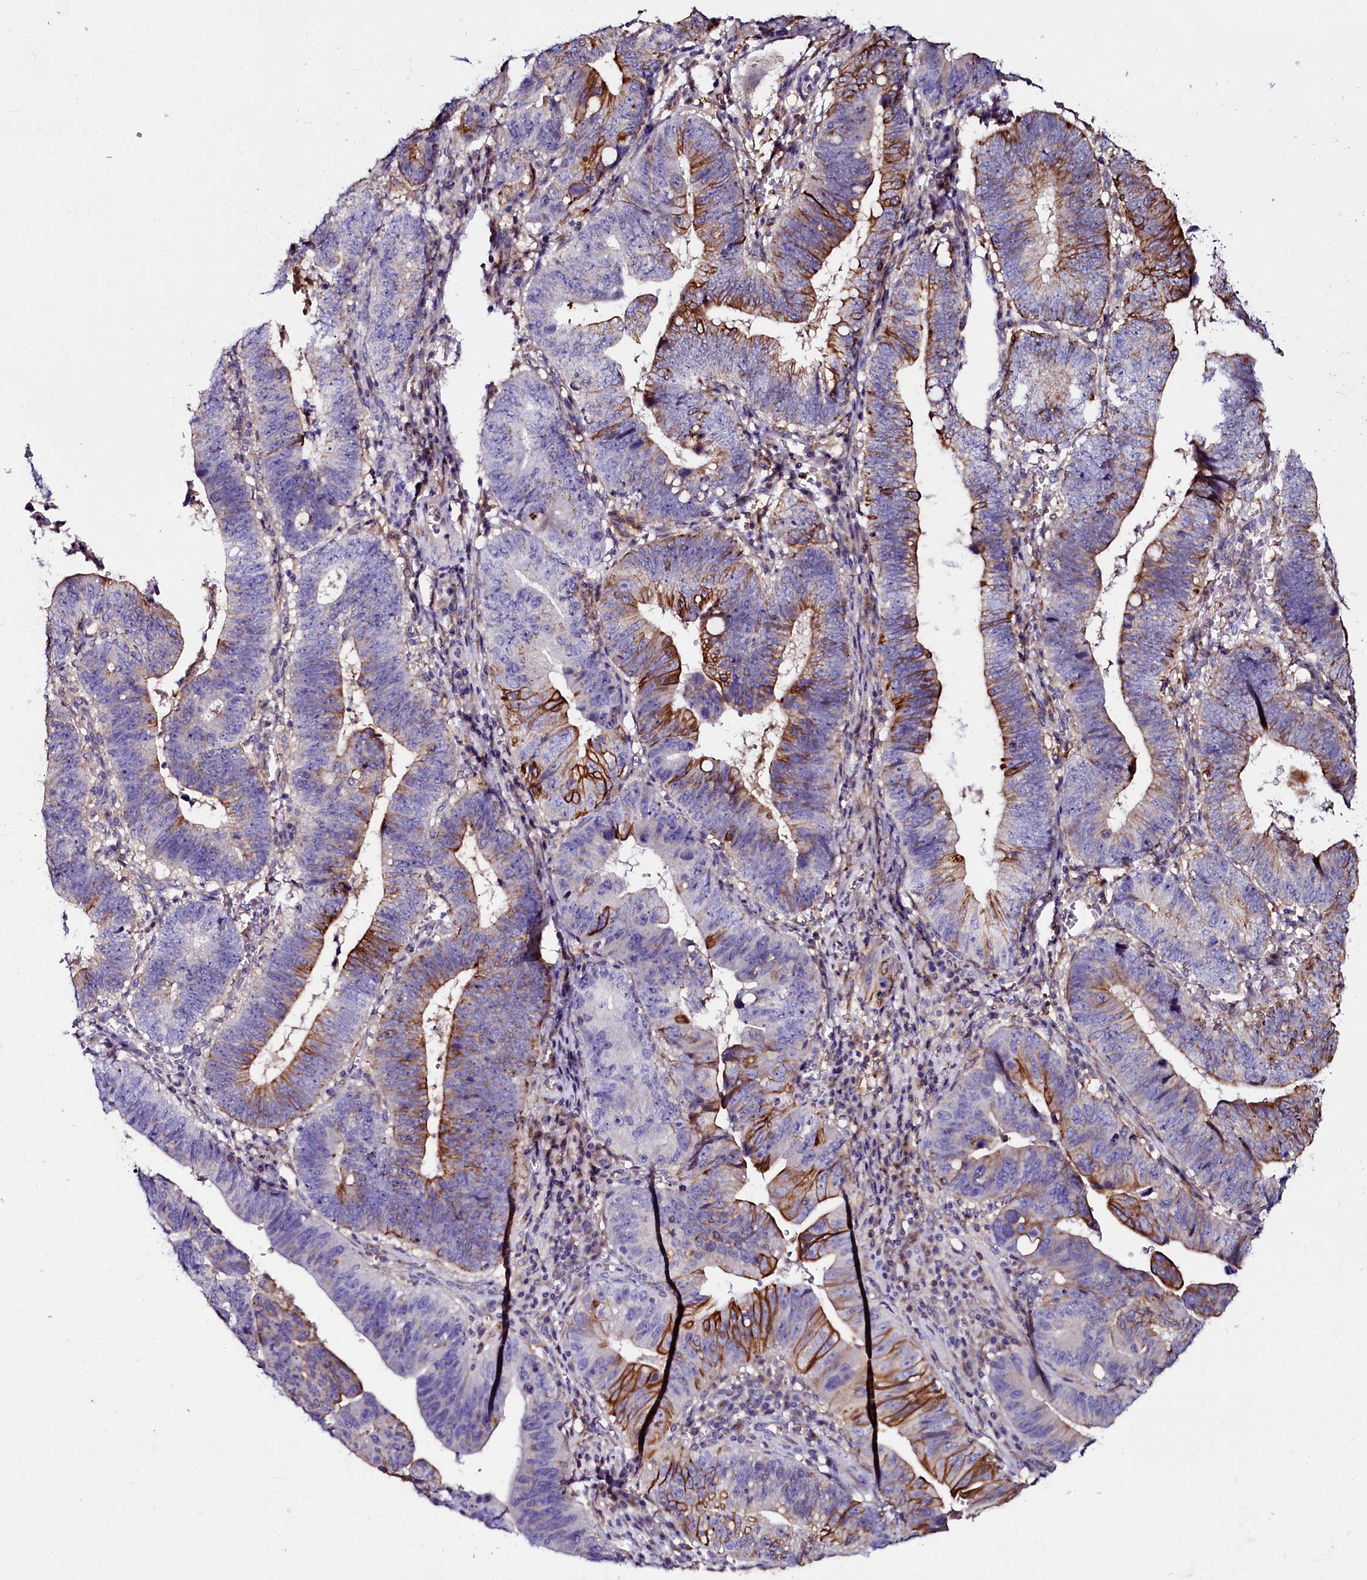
{"staining": {"intensity": "strong", "quantity": "<25%", "location": "cytoplasmic/membranous"}, "tissue": "stomach cancer", "cell_type": "Tumor cells", "image_type": "cancer", "snomed": [{"axis": "morphology", "description": "Adenocarcinoma, NOS"}, {"axis": "topography", "description": "Stomach"}], "caption": "Immunohistochemical staining of human adenocarcinoma (stomach) displays medium levels of strong cytoplasmic/membranous expression in about <25% of tumor cells.", "gene": "OTOL1", "patient": {"sex": "male", "age": 59}}